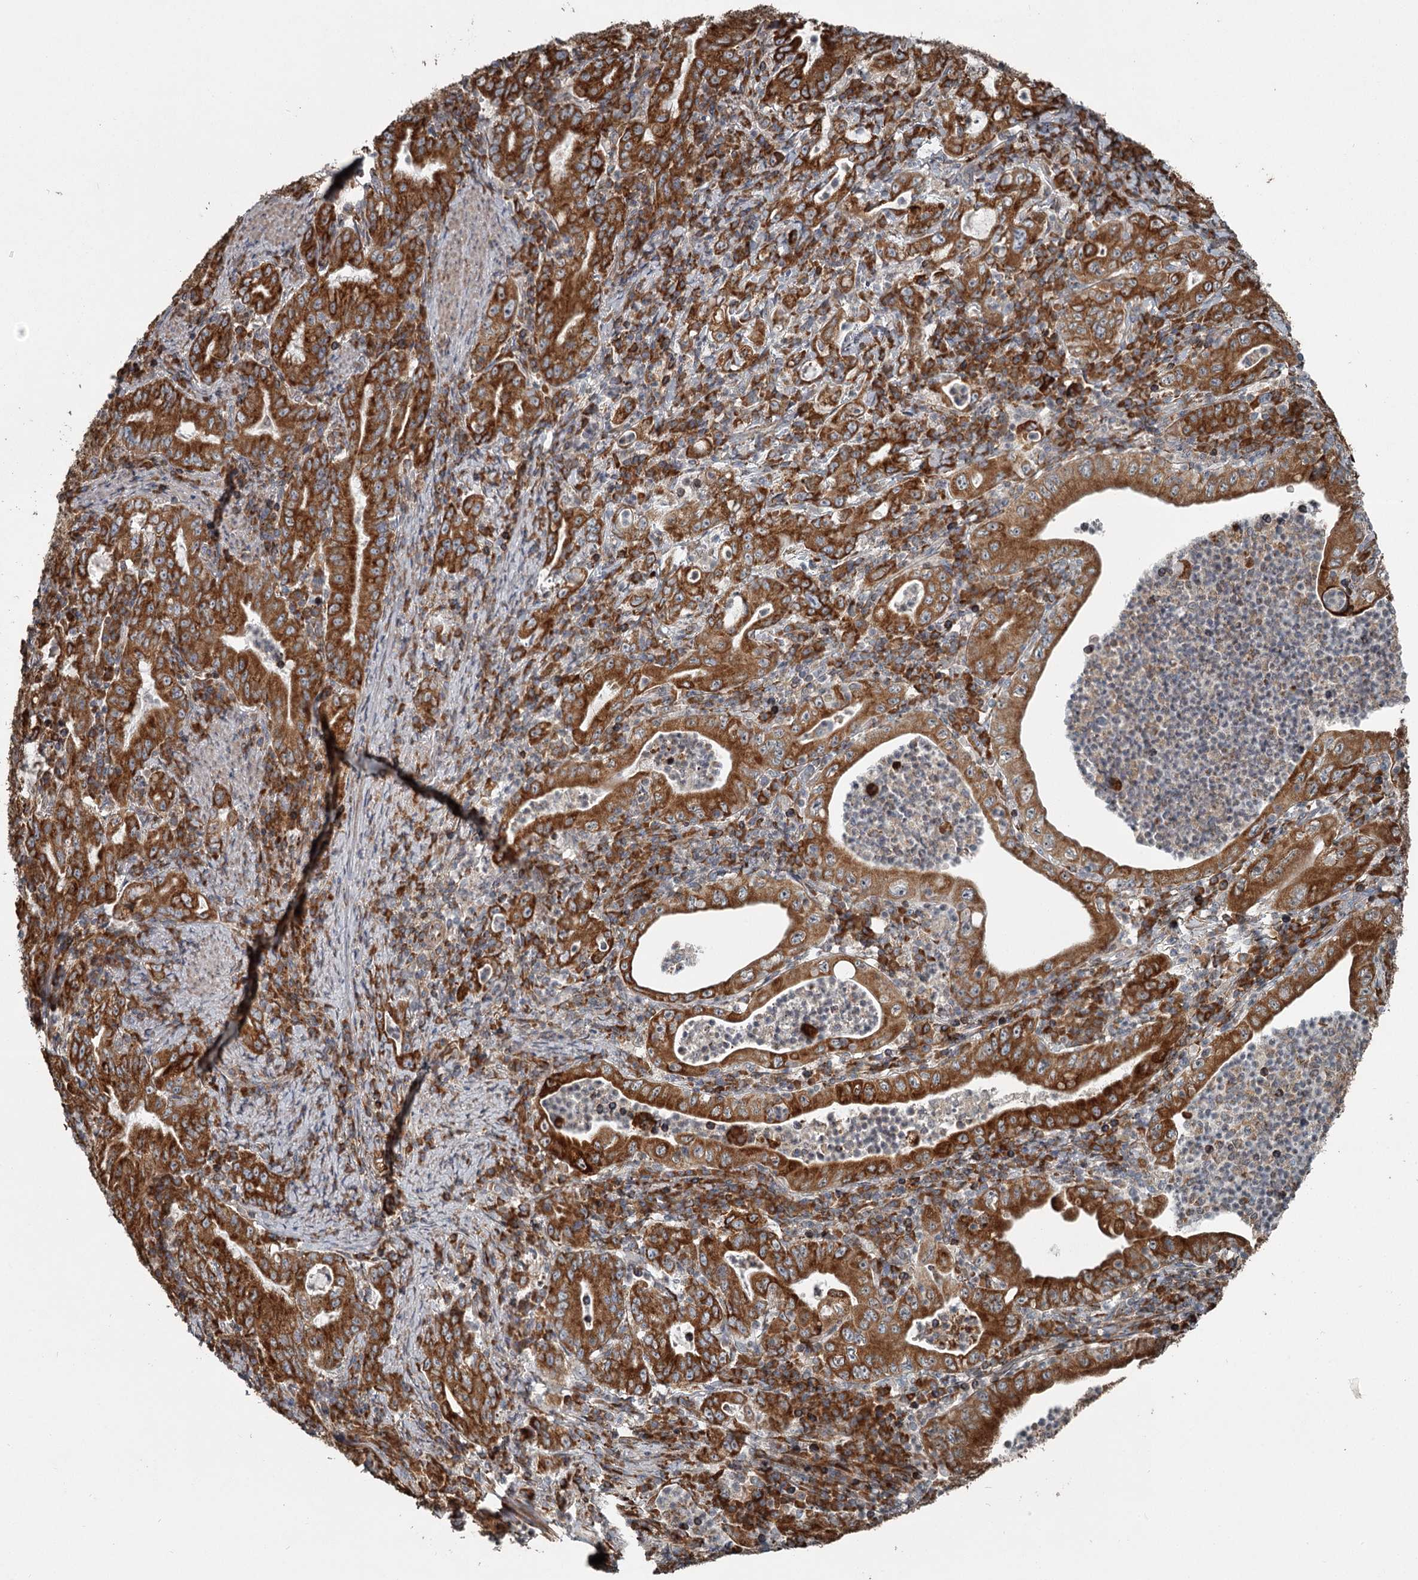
{"staining": {"intensity": "strong", "quantity": ">75%", "location": "cytoplasmic/membranous"}, "tissue": "stomach cancer", "cell_type": "Tumor cells", "image_type": "cancer", "snomed": [{"axis": "morphology", "description": "Normal tissue, NOS"}, {"axis": "morphology", "description": "Adenocarcinoma, NOS"}, {"axis": "topography", "description": "Esophagus"}, {"axis": "topography", "description": "Stomach, upper"}, {"axis": "topography", "description": "Peripheral nerve tissue"}], "caption": "DAB (3,3'-diaminobenzidine) immunohistochemical staining of human stomach adenocarcinoma shows strong cytoplasmic/membranous protein positivity in approximately >75% of tumor cells.", "gene": "RASSF8", "patient": {"sex": "male", "age": 62}}